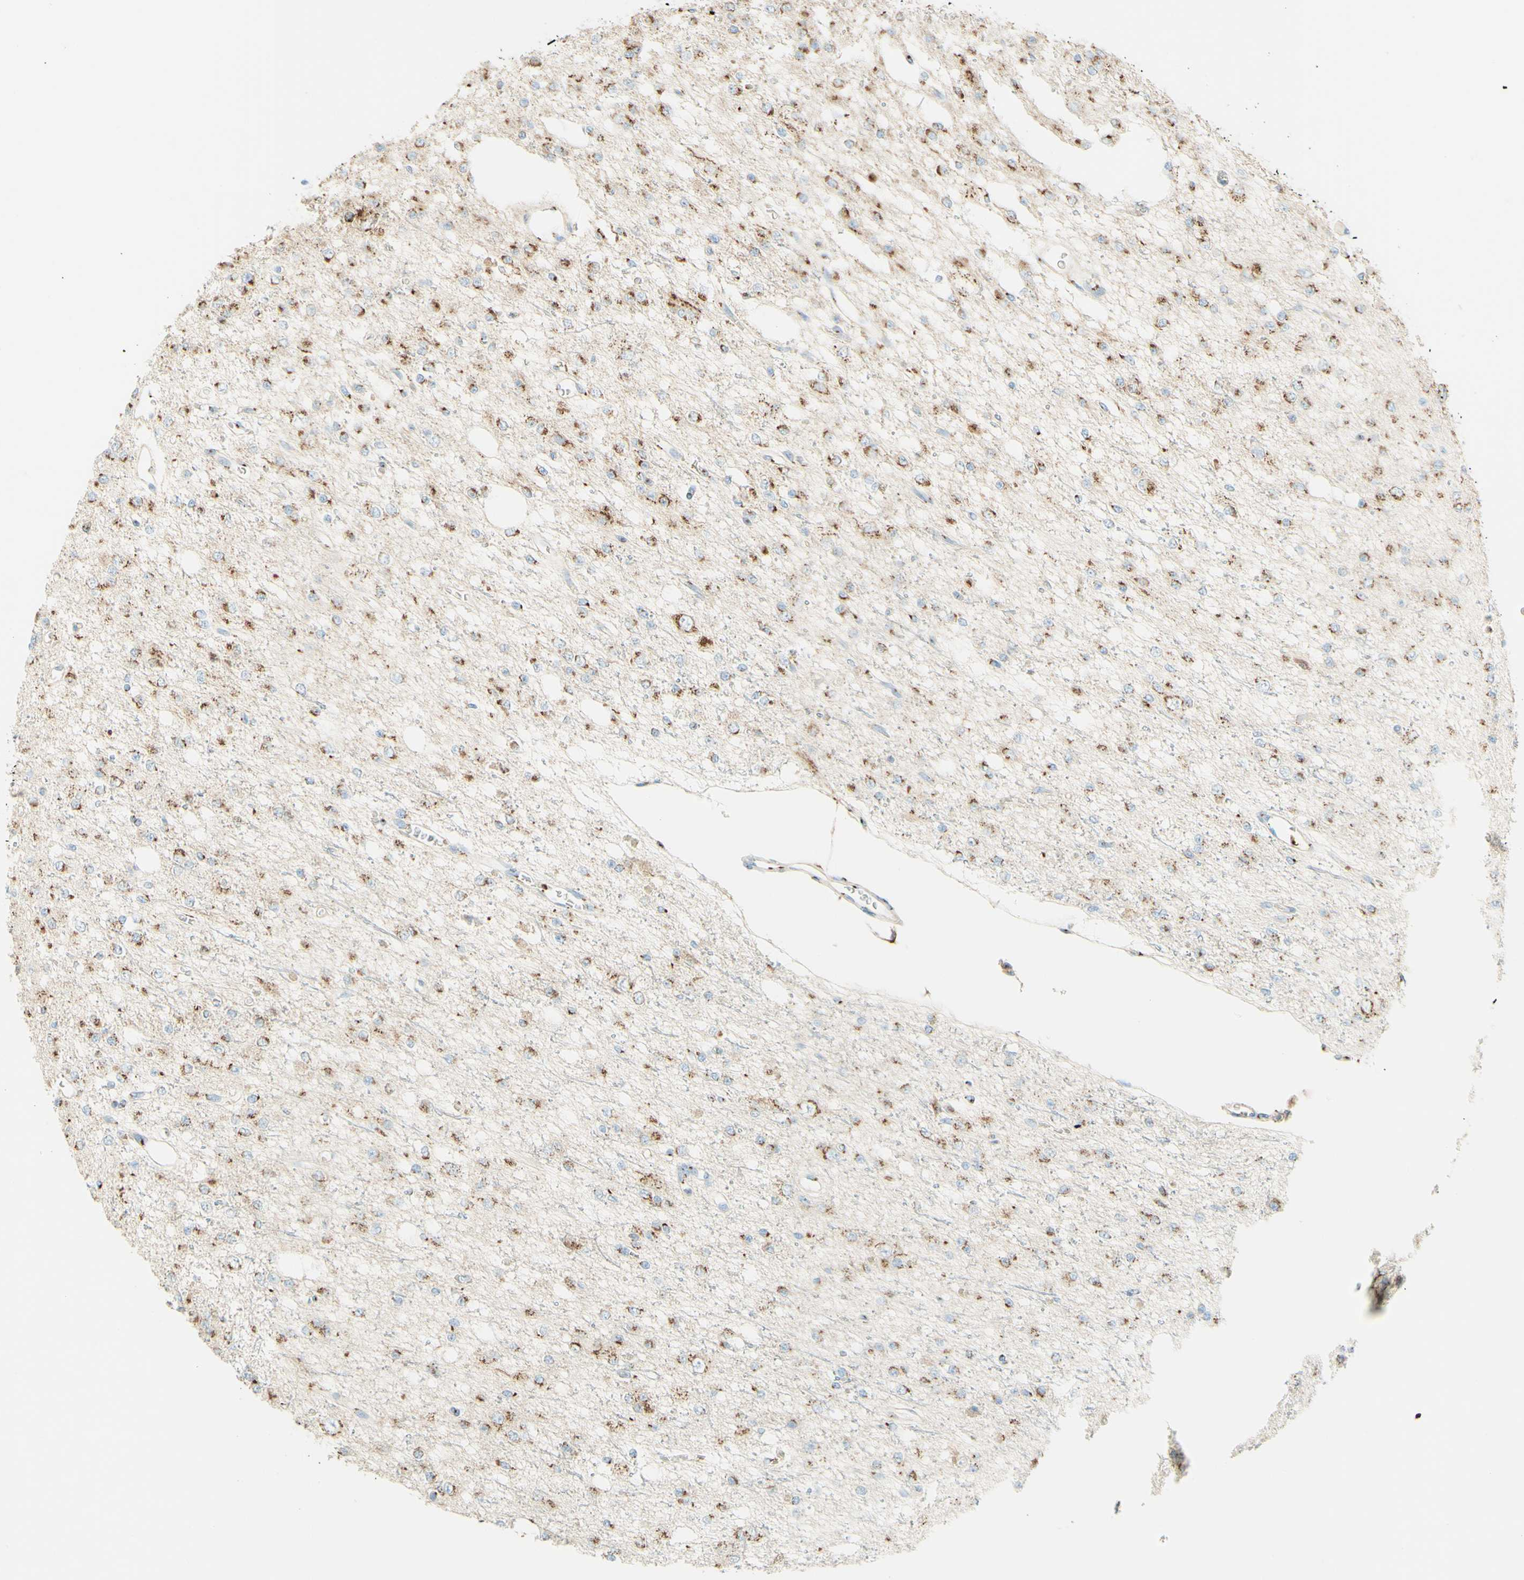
{"staining": {"intensity": "moderate", "quantity": ">75%", "location": "cytoplasmic/membranous"}, "tissue": "glioma", "cell_type": "Tumor cells", "image_type": "cancer", "snomed": [{"axis": "morphology", "description": "Glioma, malignant, Low grade"}, {"axis": "topography", "description": "Brain"}], "caption": "Glioma tissue displays moderate cytoplasmic/membranous expression in approximately >75% of tumor cells, visualized by immunohistochemistry.", "gene": "GOLGB1", "patient": {"sex": "male", "age": 38}}